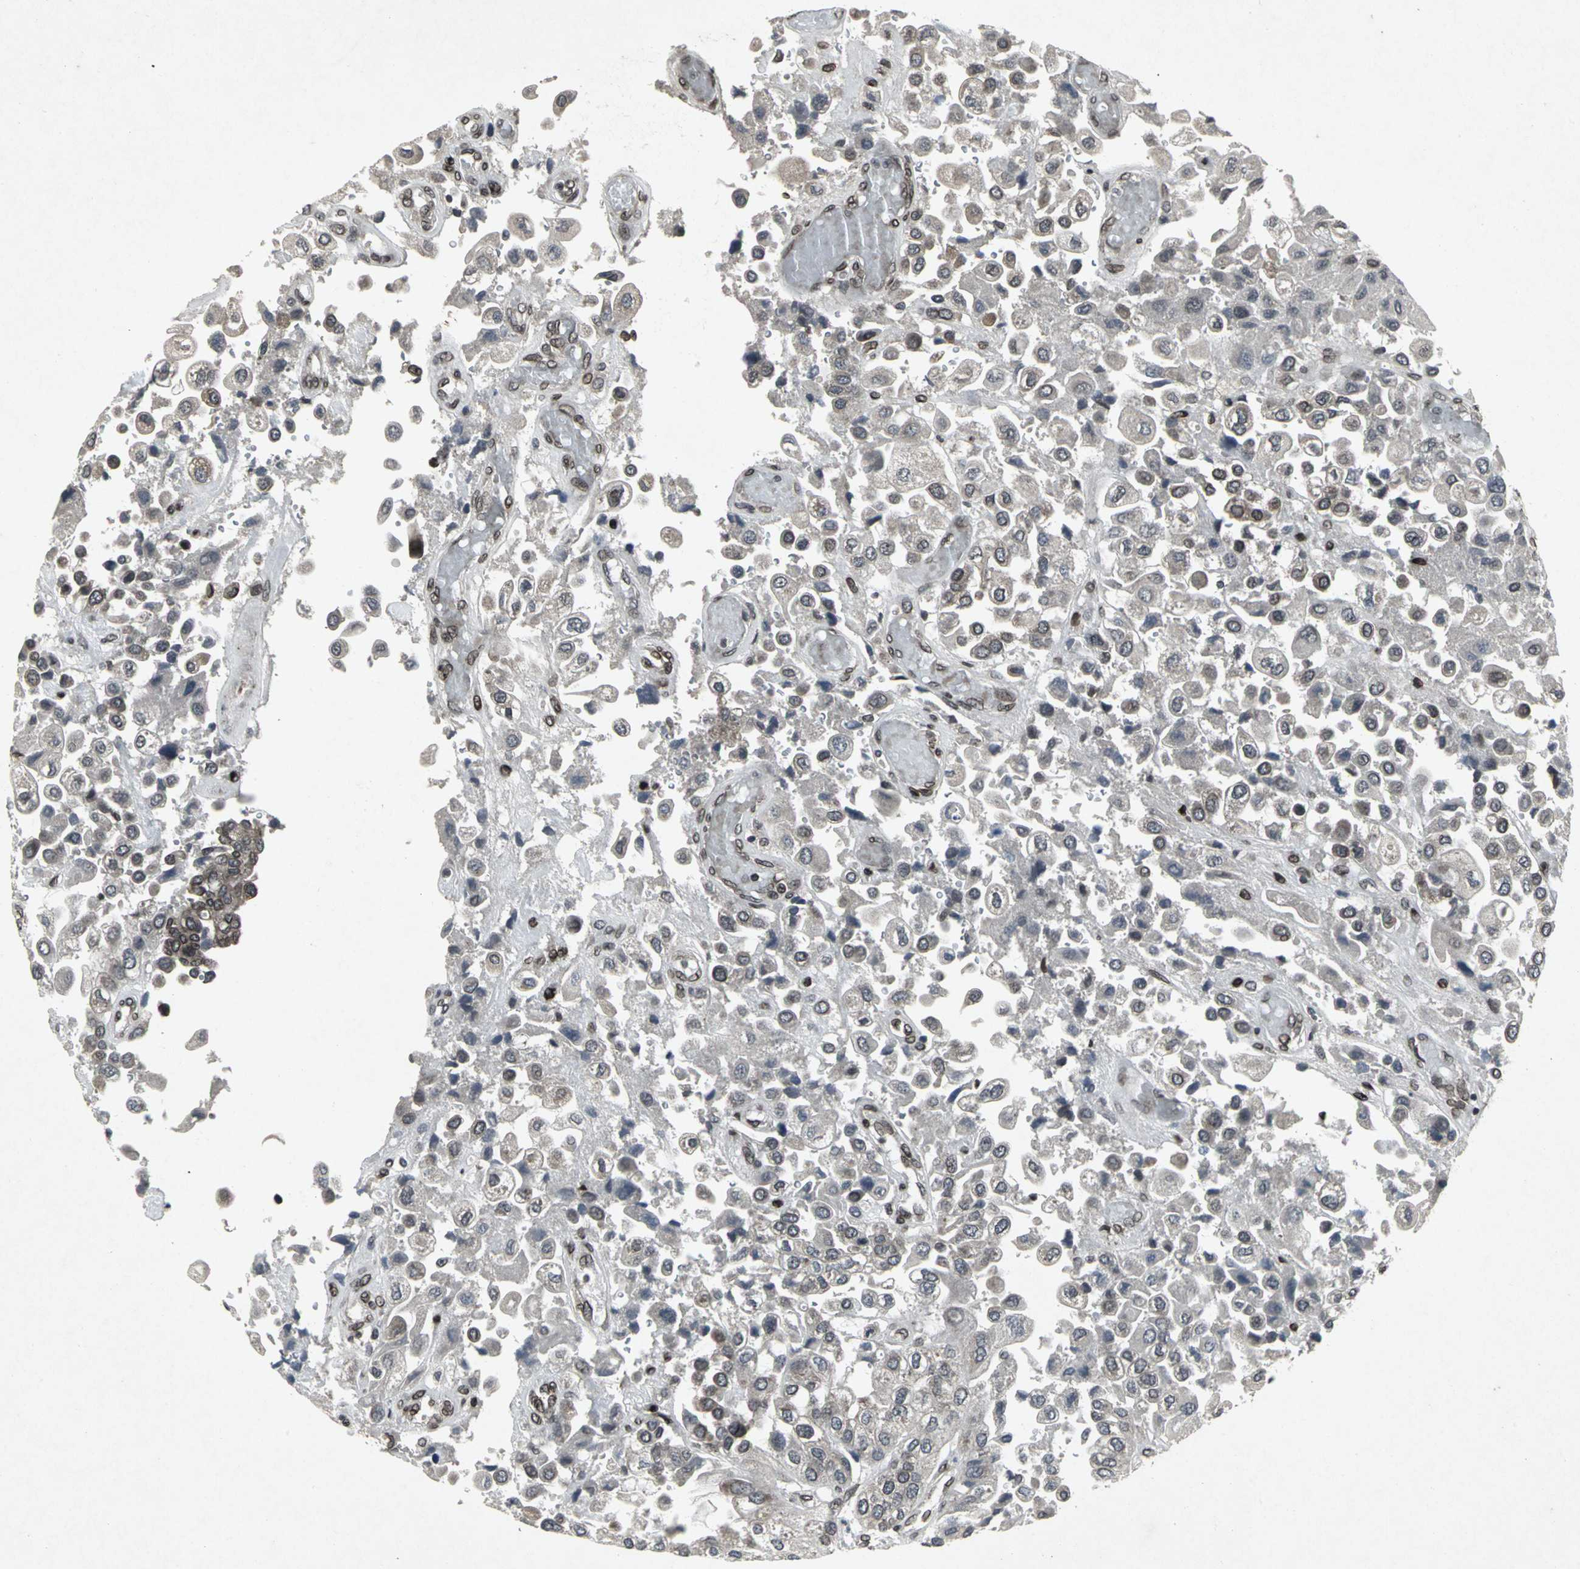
{"staining": {"intensity": "strong", "quantity": "<25%", "location": "cytoplasmic/membranous,nuclear"}, "tissue": "urothelial cancer", "cell_type": "Tumor cells", "image_type": "cancer", "snomed": [{"axis": "morphology", "description": "Urothelial carcinoma, High grade"}, {"axis": "topography", "description": "Urinary bladder"}], "caption": "Human urothelial cancer stained for a protein (brown) reveals strong cytoplasmic/membranous and nuclear positive expression in approximately <25% of tumor cells.", "gene": "SH2B3", "patient": {"sex": "female", "age": 64}}